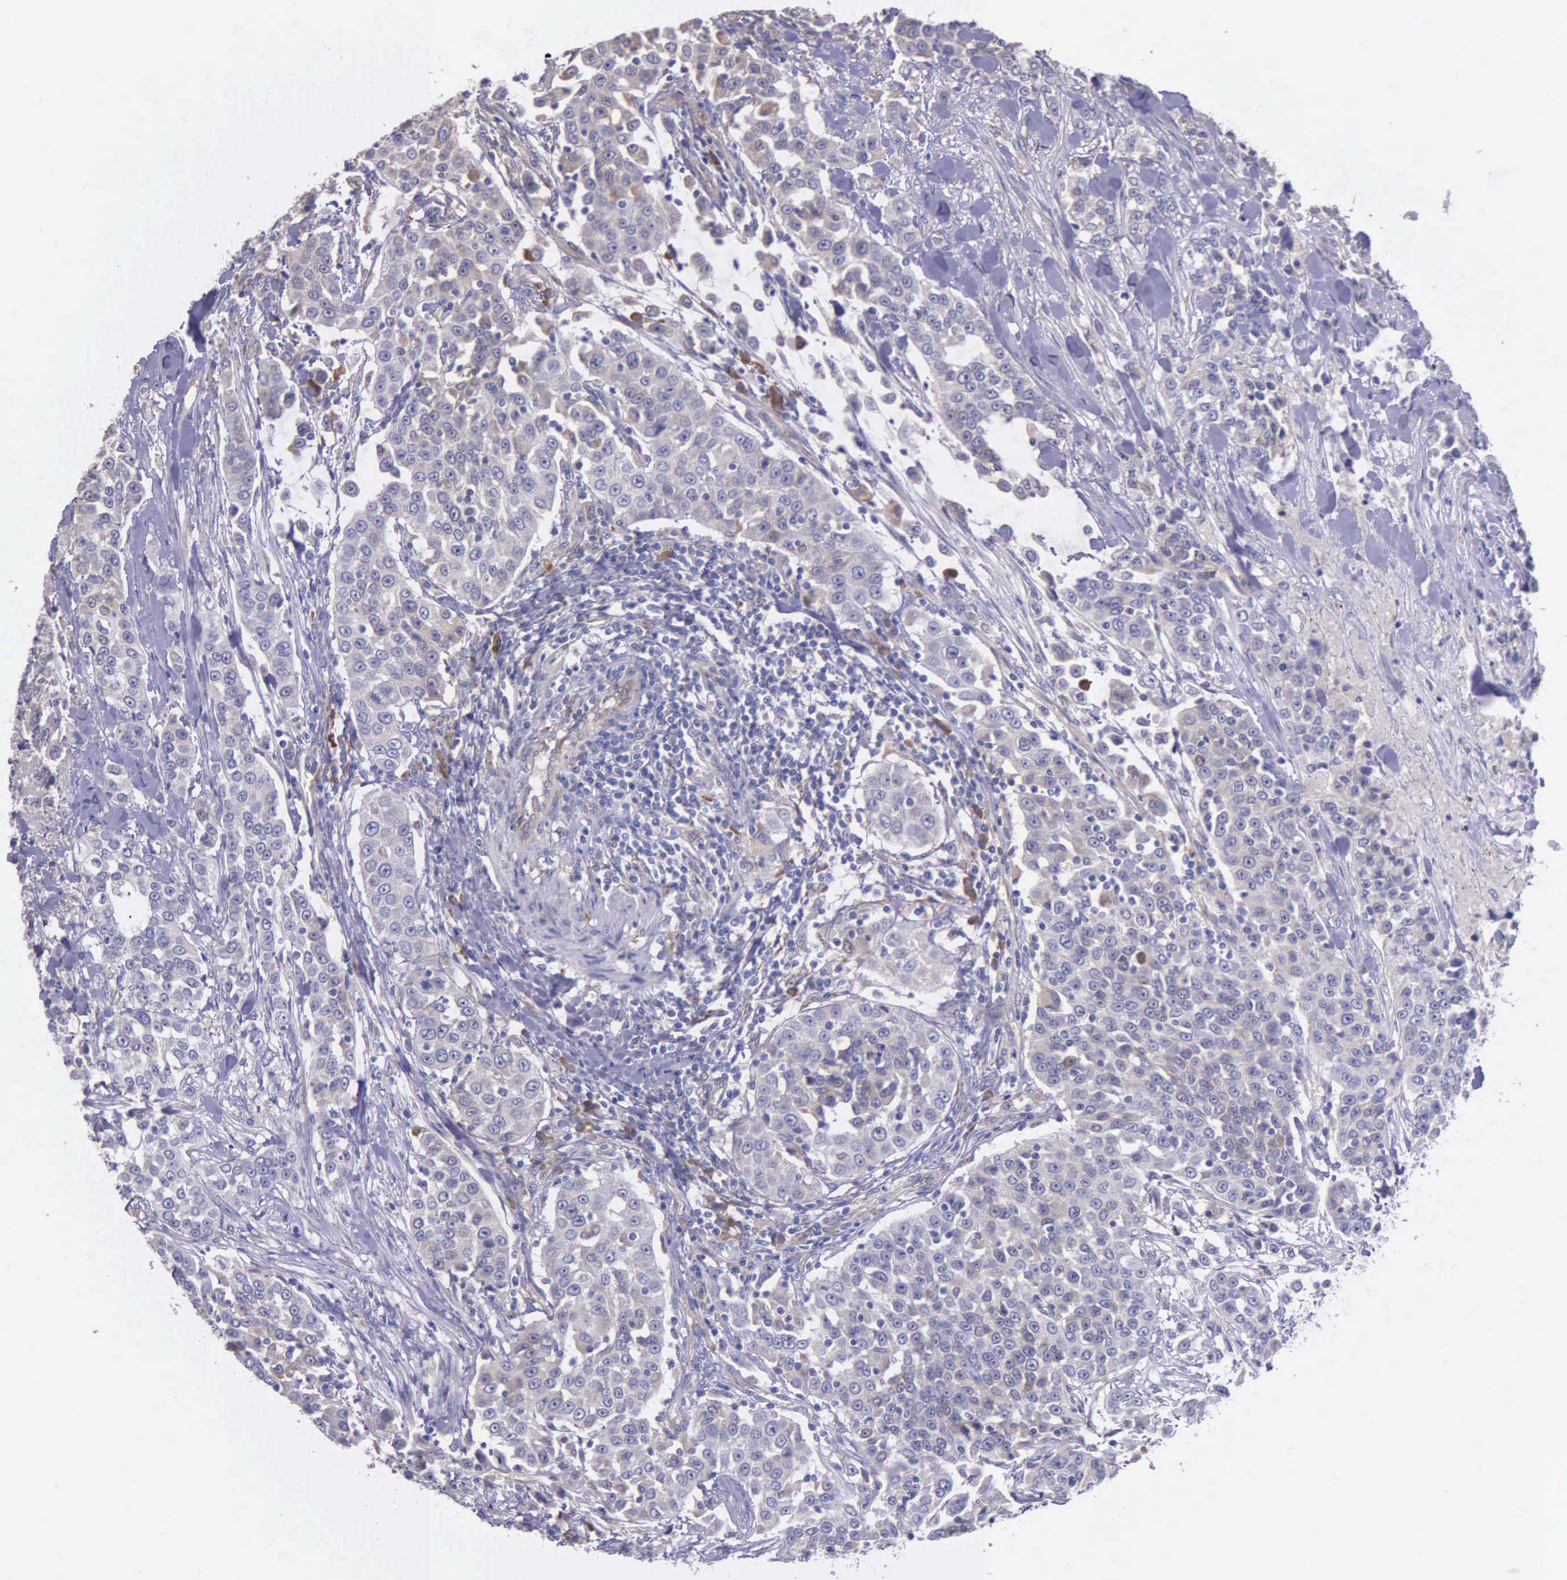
{"staining": {"intensity": "negative", "quantity": "none", "location": "none"}, "tissue": "urothelial cancer", "cell_type": "Tumor cells", "image_type": "cancer", "snomed": [{"axis": "morphology", "description": "Urothelial carcinoma, High grade"}, {"axis": "topography", "description": "Urinary bladder"}], "caption": "DAB immunohistochemical staining of high-grade urothelial carcinoma reveals no significant staining in tumor cells.", "gene": "ZC3H12B", "patient": {"sex": "female", "age": 80}}